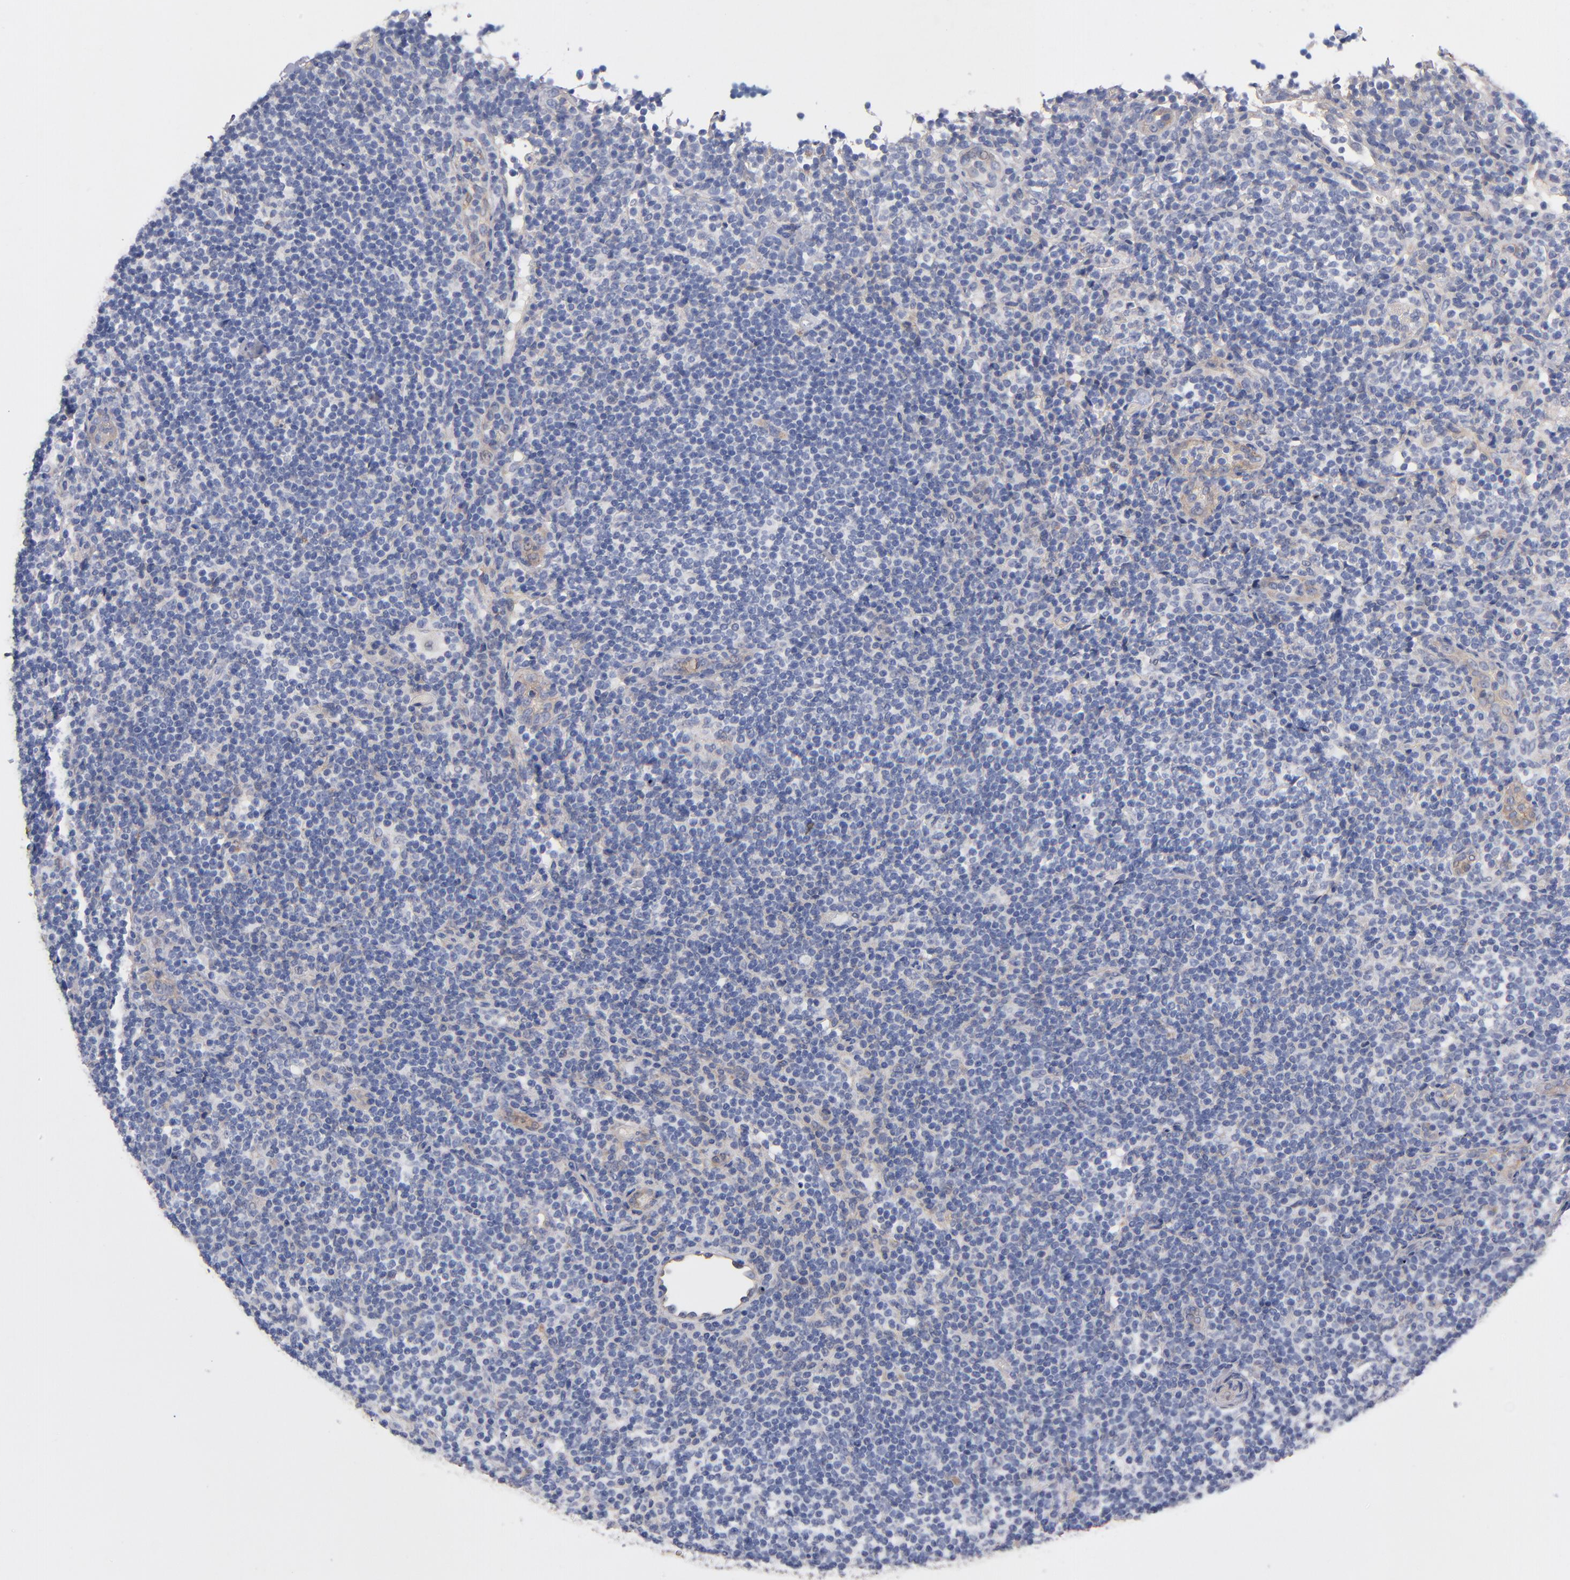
{"staining": {"intensity": "negative", "quantity": "none", "location": "none"}, "tissue": "lymphoma", "cell_type": "Tumor cells", "image_type": "cancer", "snomed": [{"axis": "morphology", "description": "Malignant lymphoma, non-Hodgkin's type, Low grade"}, {"axis": "topography", "description": "Lymph node"}], "caption": "High magnification brightfield microscopy of malignant lymphoma, non-Hodgkin's type (low-grade) stained with DAB (brown) and counterstained with hematoxylin (blue): tumor cells show no significant expression.", "gene": "PLSCR4", "patient": {"sex": "female", "age": 76}}